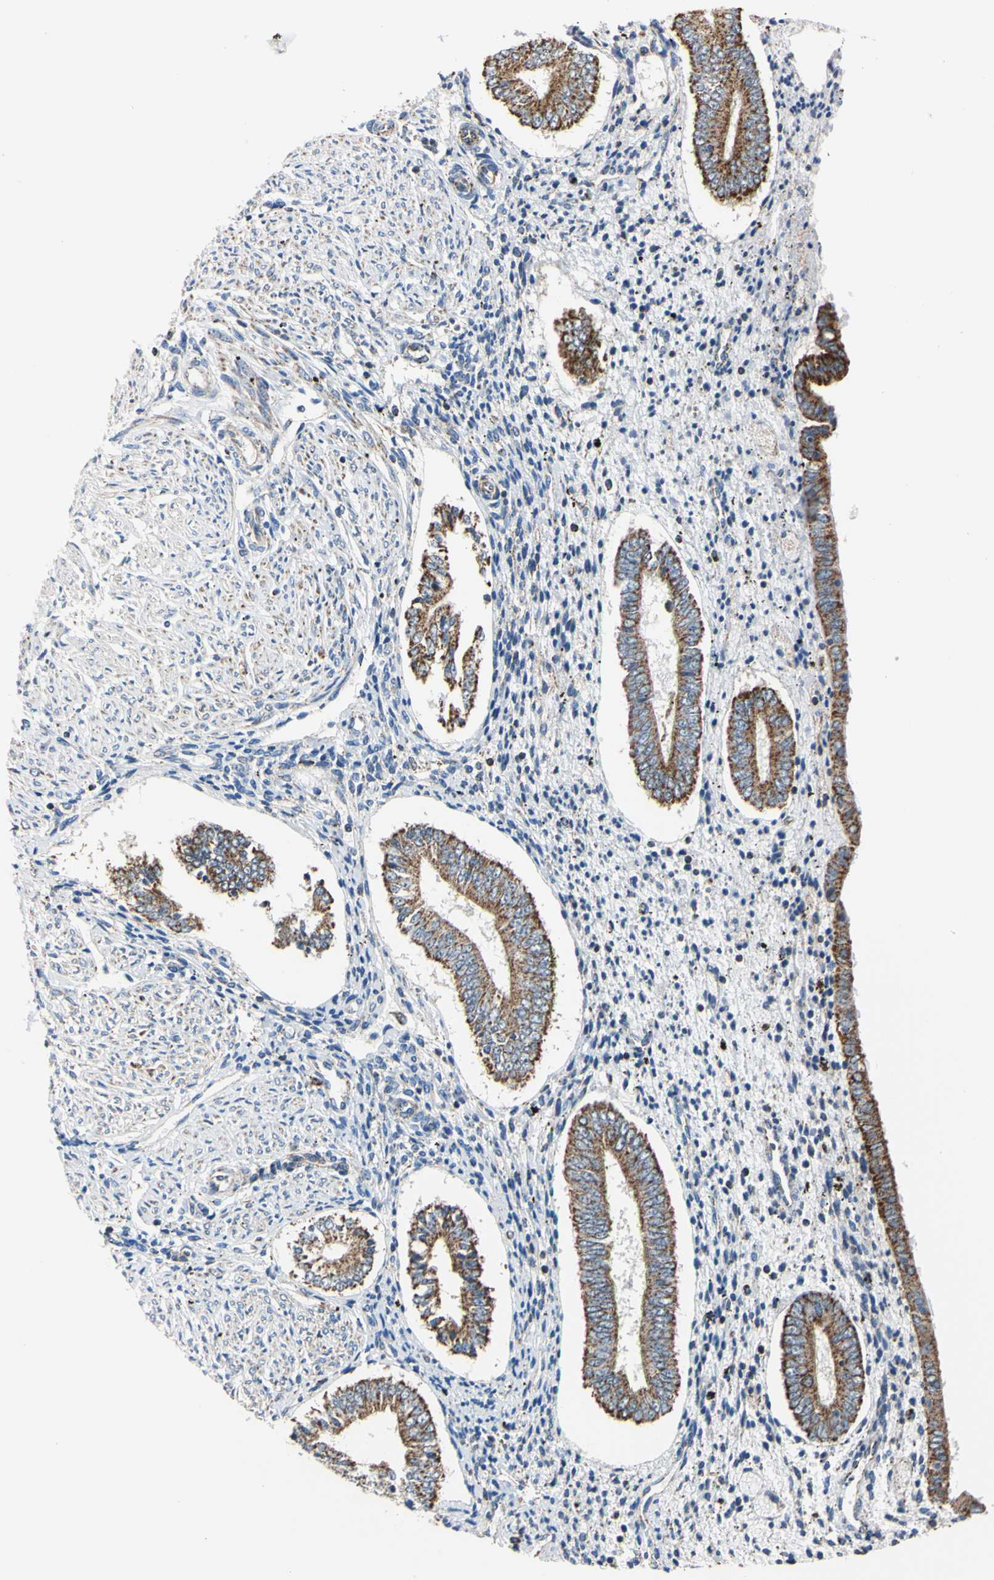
{"staining": {"intensity": "strong", "quantity": "<25%", "location": "cytoplasmic/membranous"}, "tissue": "endometrium", "cell_type": "Cells in endometrial stroma", "image_type": "normal", "snomed": [{"axis": "morphology", "description": "Normal tissue, NOS"}, {"axis": "topography", "description": "Endometrium"}], "caption": "Protein expression analysis of normal human endometrium reveals strong cytoplasmic/membranous staining in approximately <25% of cells in endometrial stroma.", "gene": "CLPP", "patient": {"sex": "female", "age": 42}}